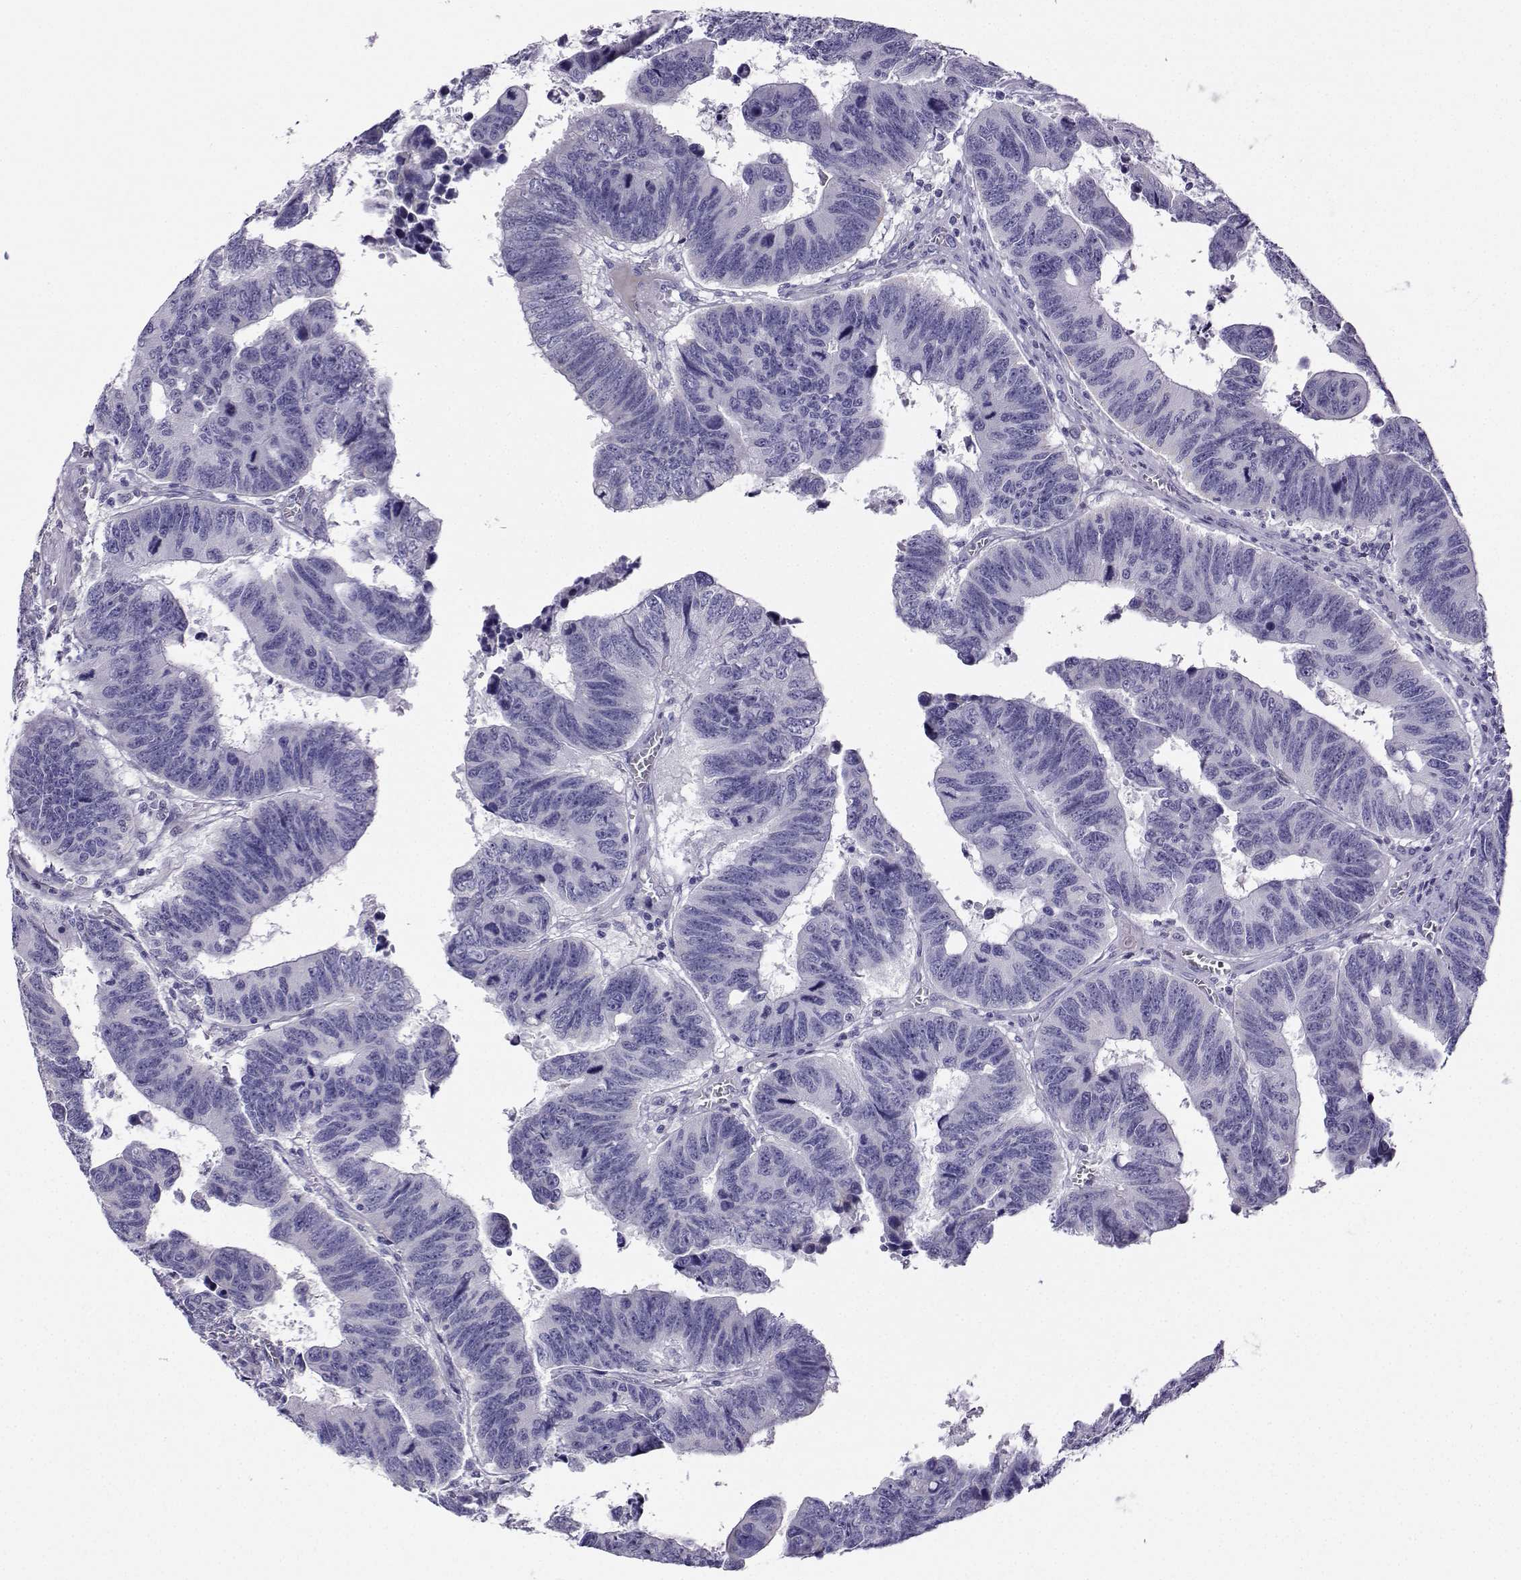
{"staining": {"intensity": "negative", "quantity": "none", "location": "none"}, "tissue": "colorectal cancer", "cell_type": "Tumor cells", "image_type": "cancer", "snomed": [{"axis": "morphology", "description": "Adenocarcinoma, NOS"}, {"axis": "topography", "description": "Appendix"}, {"axis": "topography", "description": "Colon"}, {"axis": "topography", "description": "Cecum"}, {"axis": "topography", "description": "Colon asc"}], "caption": "An immunohistochemistry histopathology image of adenocarcinoma (colorectal) is shown. There is no staining in tumor cells of adenocarcinoma (colorectal).", "gene": "FBXO24", "patient": {"sex": "female", "age": 85}}